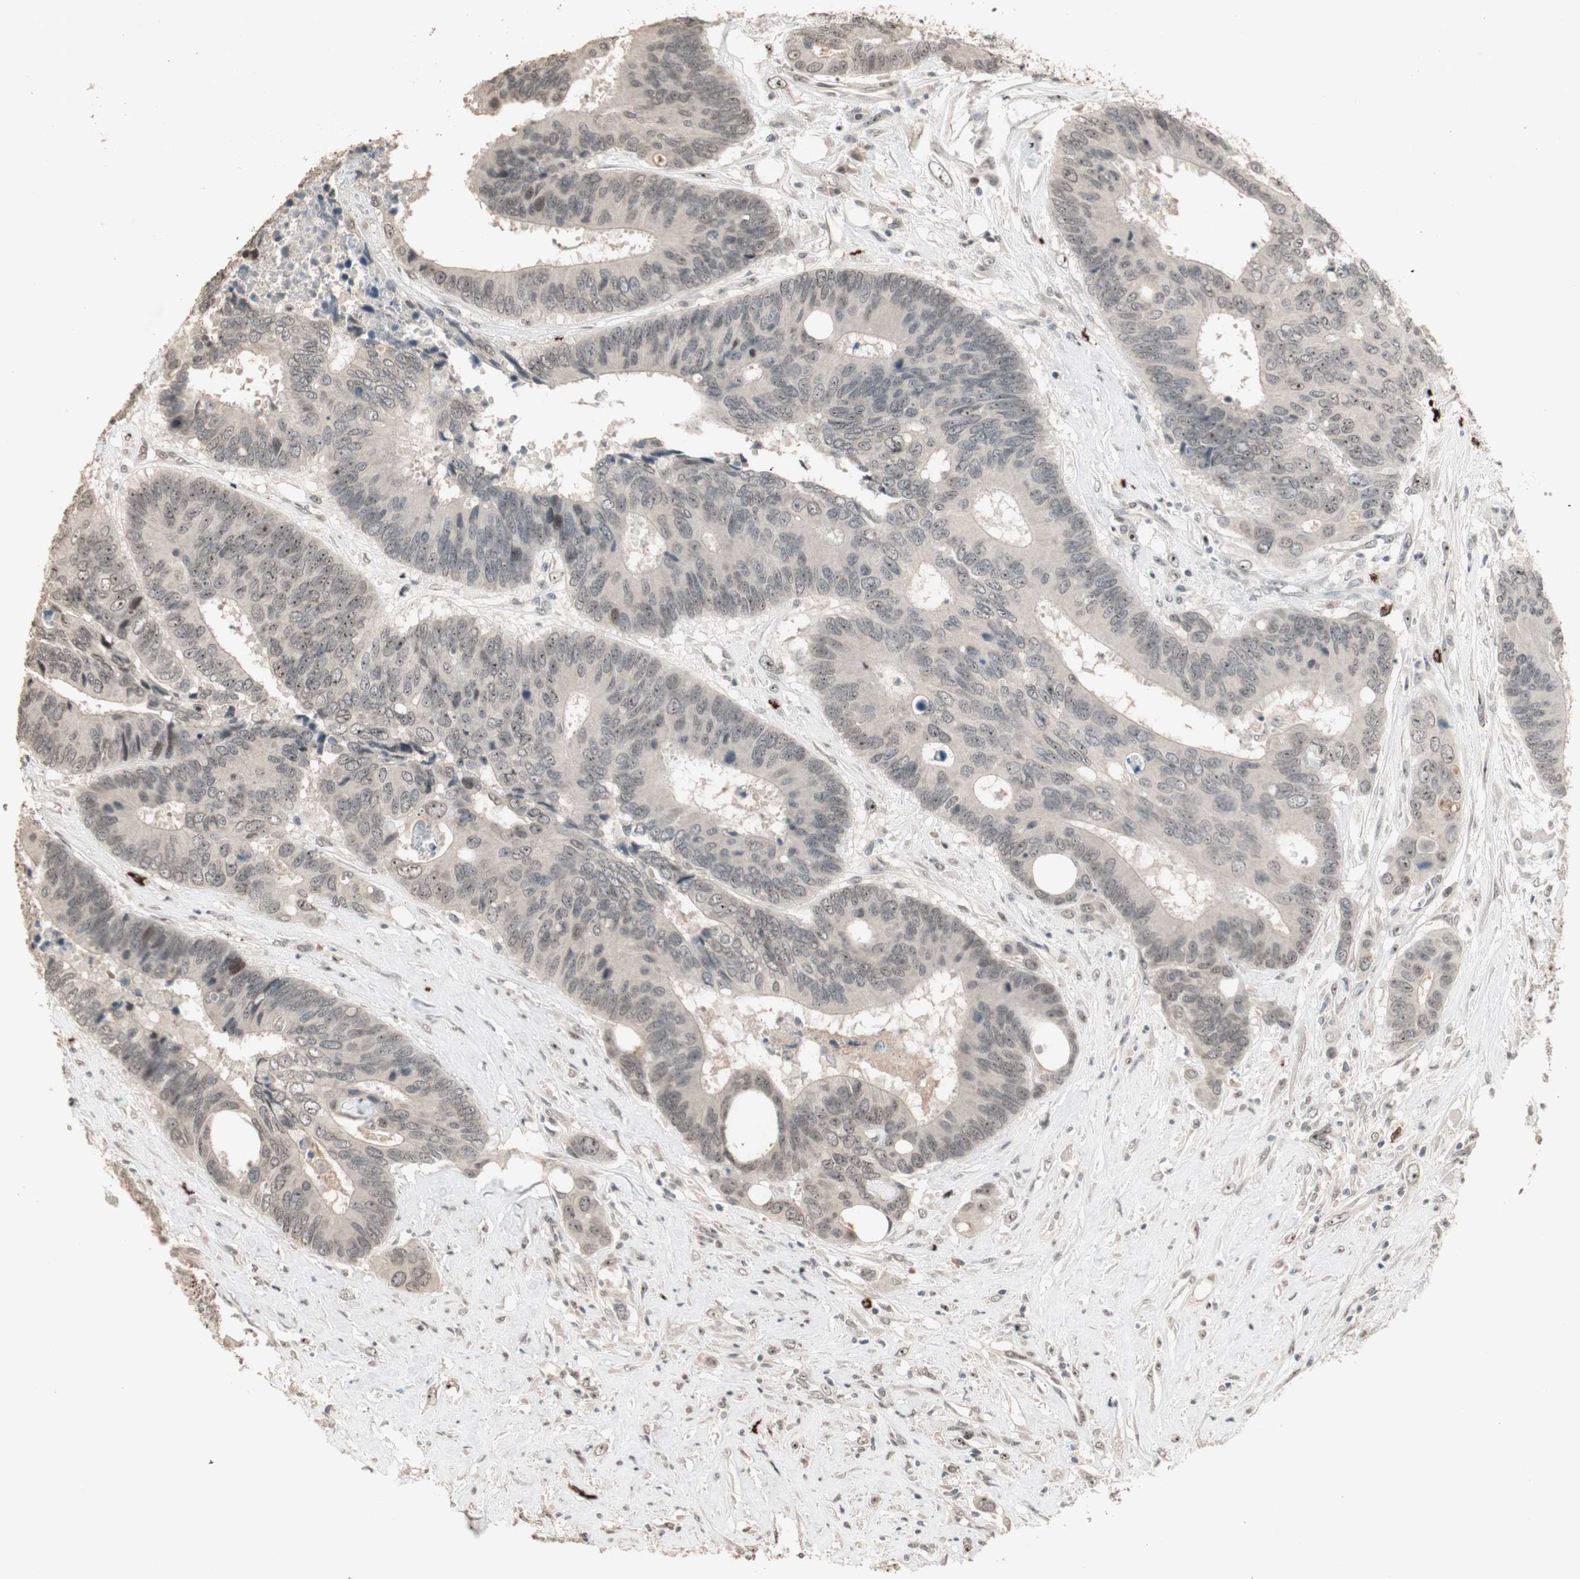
{"staining": {"intensity": "weak", "quantity": ">75%", "location": "cytoplasmic/membranous,nuclear"}, "tissue": "colorectal cancer", "cell_type": "Tumor cells", "image_type": "cancer", "snomed": [{"axis": "morphology", "description": "Adenocarcinoma, NOS"}, {"axis": "topography", "description": "Rectum"}], "caption": "Adenocarcinoma (colorectal) was stained to show a protein in brown. There is low levels of weak cytoplasmic/membranous and nuclear expression in approximately >75% of tumor cells.", "gene": "ETV4", "patient": {"sex": "male", "age": 55}}